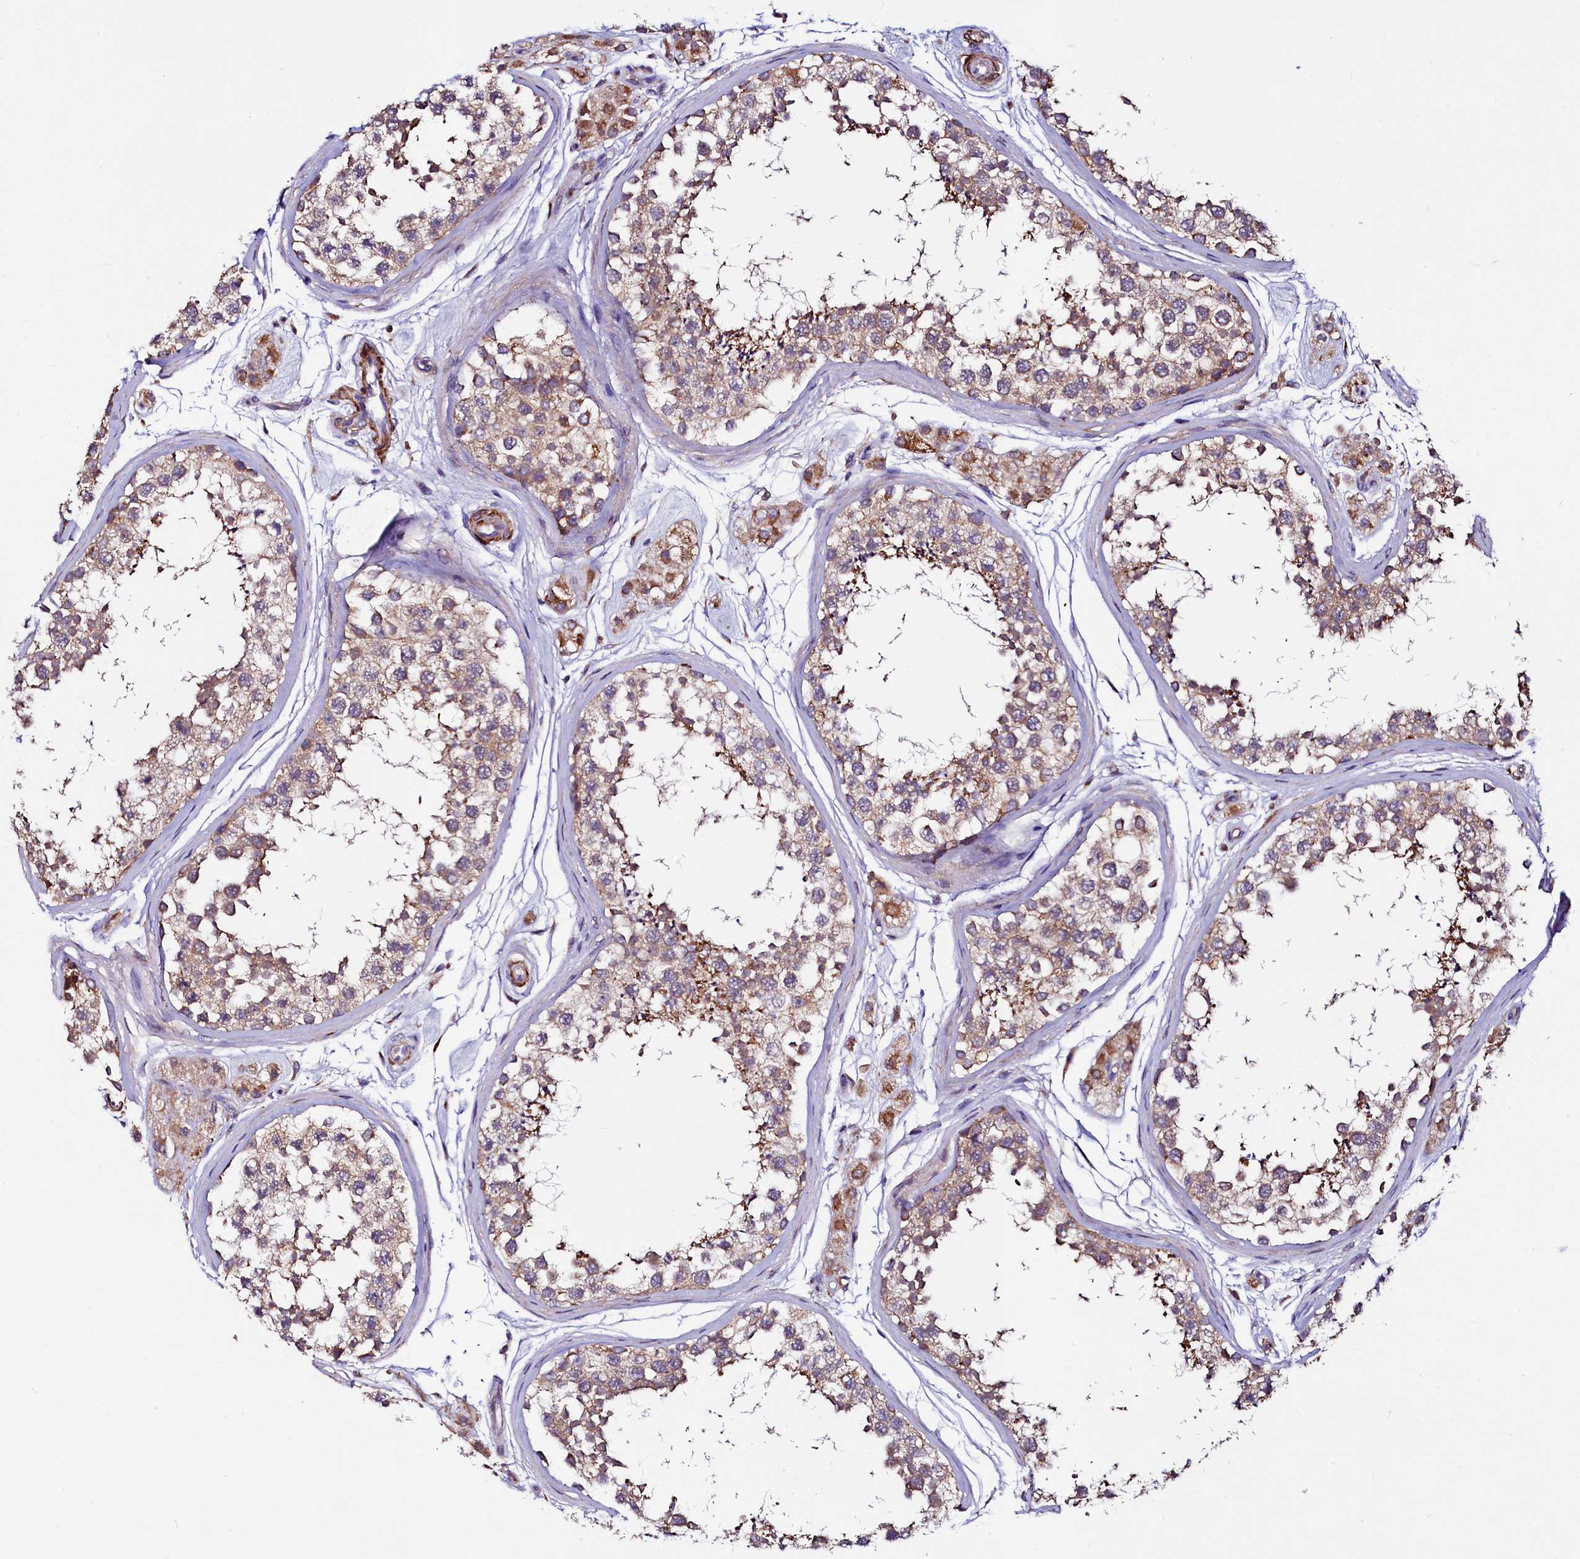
{"staining": {"intensity": "moderate", "quantity": ">75%", "location": "cytoplasmic/membranous"}, "tissue": "testis", "cell_type": "Cells in seminiferous ducts", "image_type": "normal", "snomed": [{"axis": "morphology", "description": "Normal tissue, NOS"}, {"axis": "topography", "description": "Testis"}], "caption": "Immunohistochemical staining of unremarkable human testis shows medium levels of moderate cytoplasmic/membranous positivity in approximately >75% of cells in seminiferous ducts.", "gene": "CIAO3", "patient": {"sex": "male", "age": 56}}